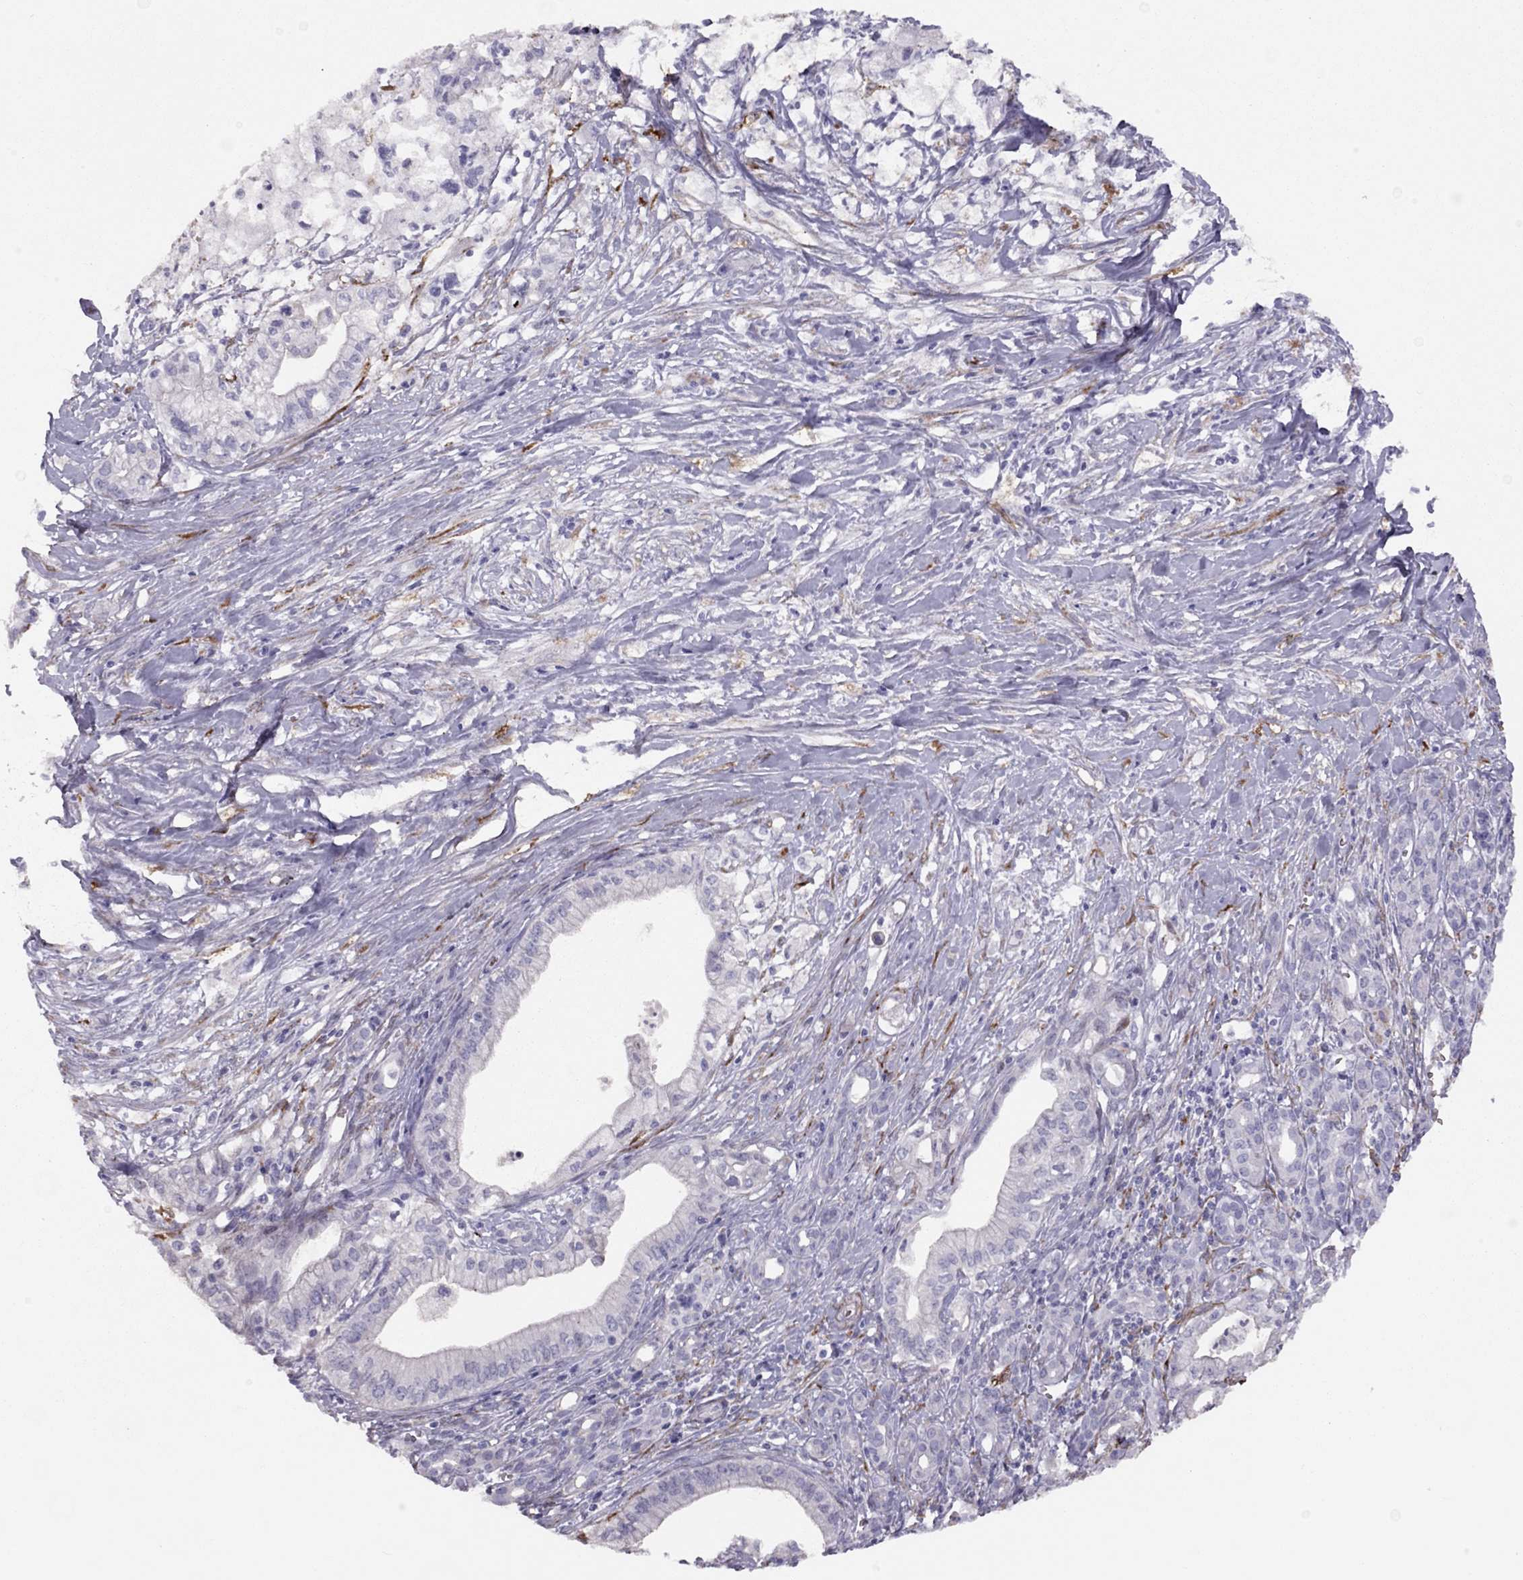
{"staining": {"intensity": "negative", "quantity": "none", "location": "none"}, "tissue": "pancreatic cancer", "cell_type": "Tumor cells", "image_type": "cancer", "snomed": [{"axis": "morphology", "description": "Adenocarcinoma, NOS"}, {"axis": "topography", "description": "Pancreas"}], "caption": "This micrograph is of pancreatic cancer (adenocarcinoma) stained with immunohistochemistry (IHC) to label a protein in brown with the nuclei are counter-stained blue. There is no positivity in tumor cells.", "gene": "RHD", "patient": {"sex": "male", "age": 71}}